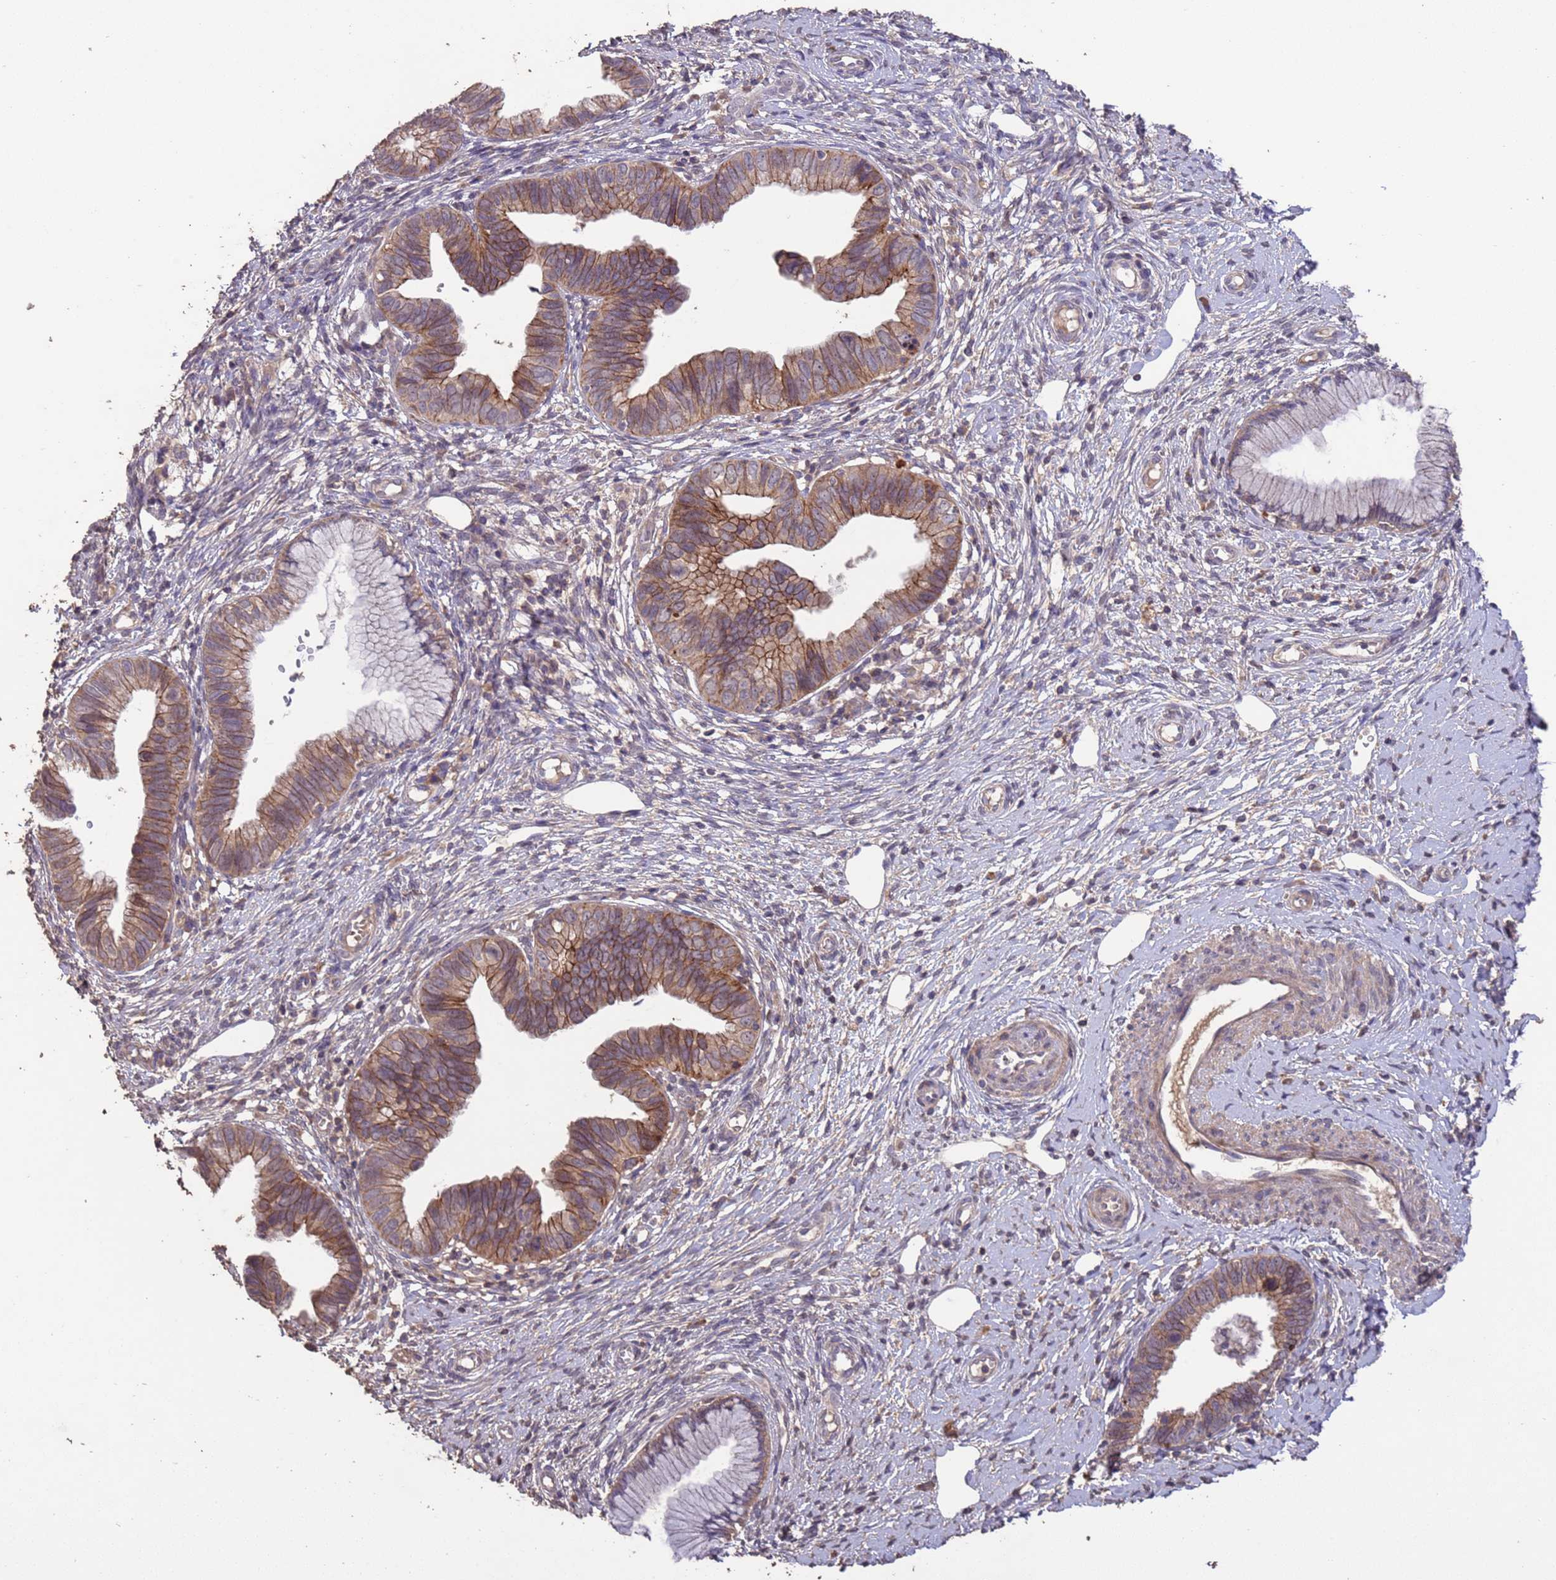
{"staining": {"intensity": "moderate", "quantity": ">75%", "location": "cytoplasmic/membranous"}, "tissue": "cervical cancer", "cell_type": "Tumor cells", "image_type": "cancer", "snomed": [{"axis": "morphology", "description": "Adenocarcinoma, NOS"}, {"axis": "topography", "description": "Cervix"}], "caption": "Immunohistochemistry (DAB) staining of cervical adenocarcinoma demonstrates moderate cytoplasmic/membranous protein positivity in about >75% of tumor cells.", "gene": "SLC9B2", "patient": {"sex": "female", "age": 36}}